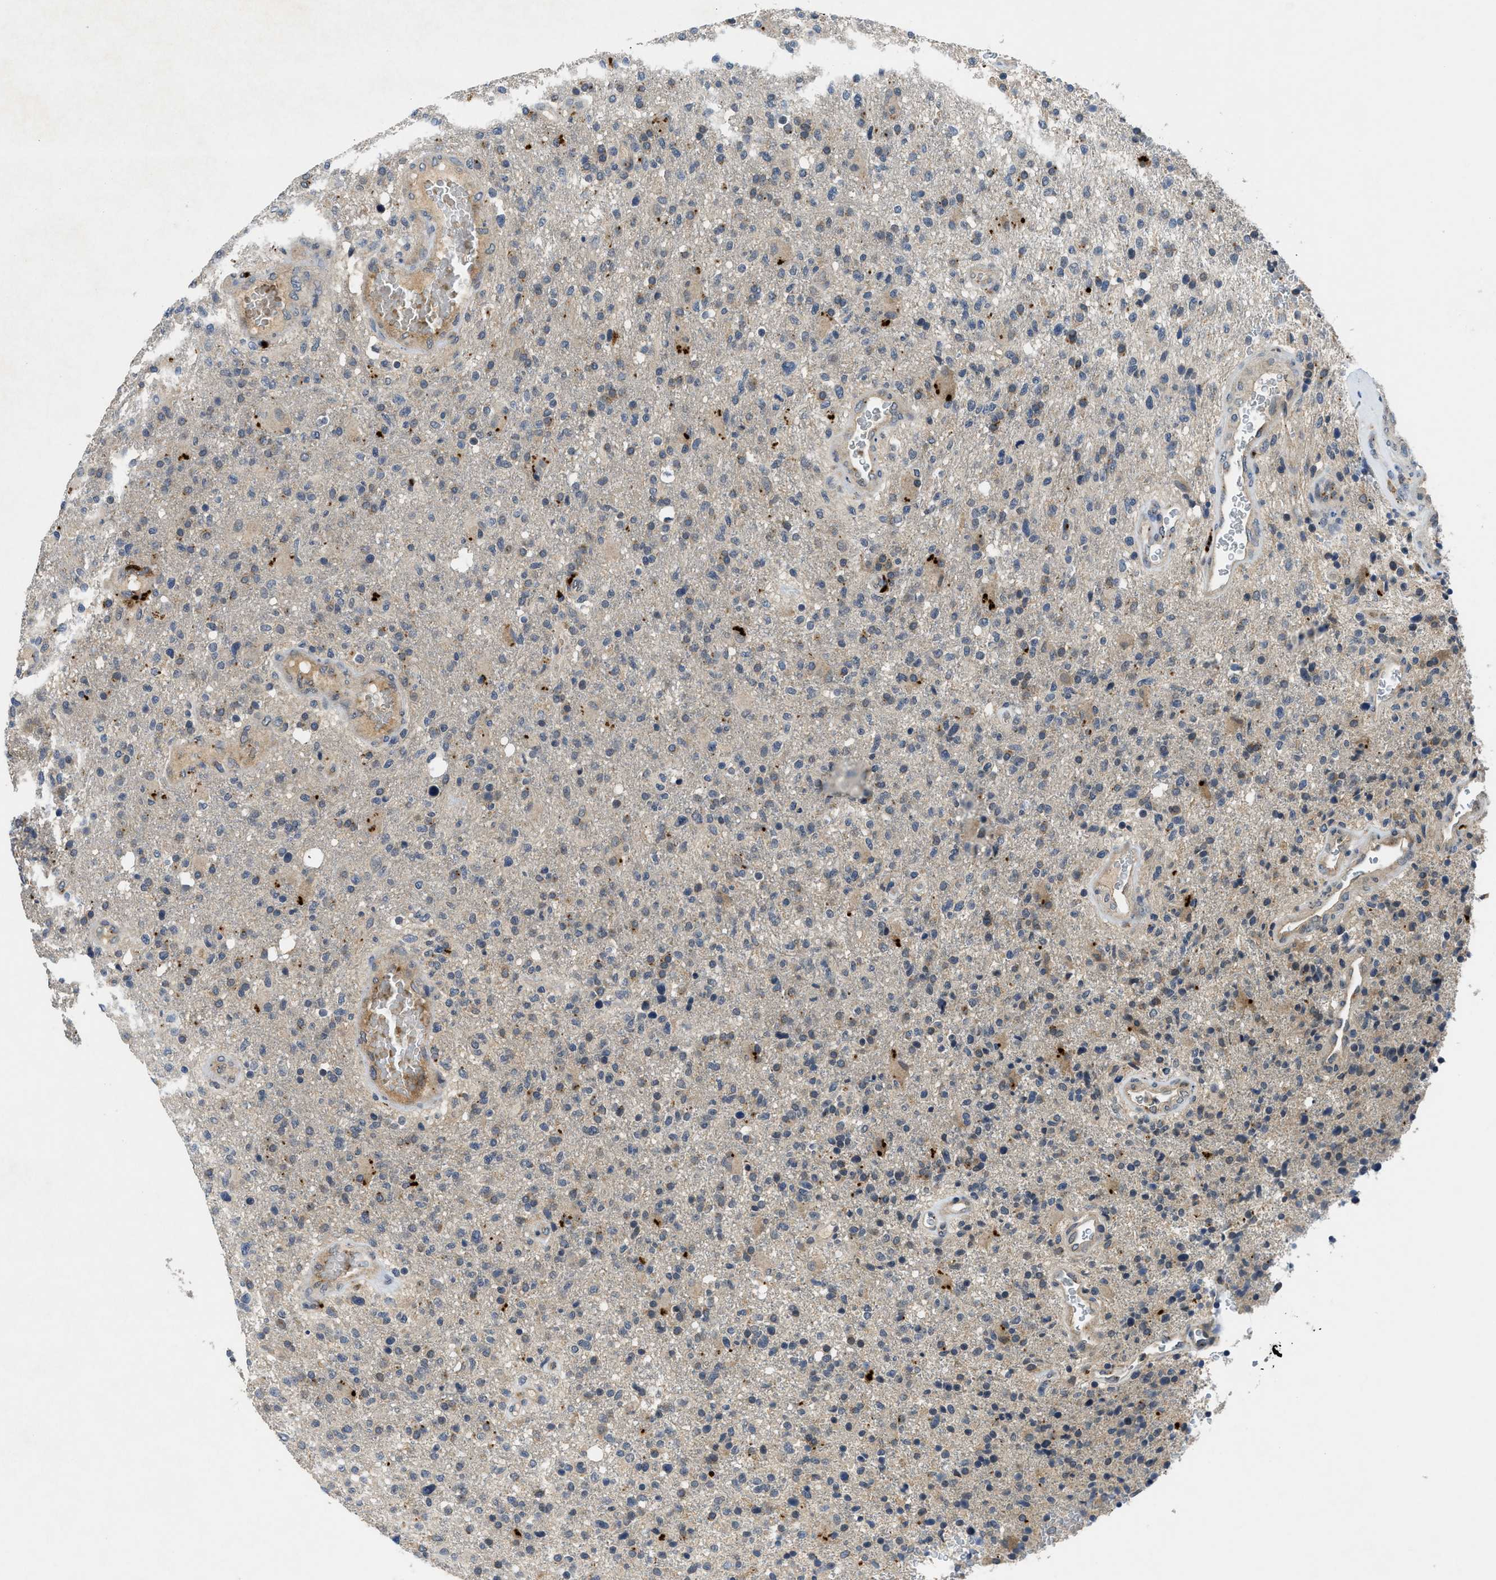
{"staining": {"intensity": "weak", "quantity": "25%-75%", "location": "cytoplasmic/membranous"}, "tissue": "glioma", "cell_type": "Tumor cells", "image_type": "cancer", "snomed": [{"axis": "morphology", "description": "Glioma, malignant, High grade"}, {"axis": "topography", "description": "Brain"}], "caption": "This is an image of immunohistochemistry staining of glioma, which shows weak staining in the cytoplasmic/membranous of tumor cells.", "gene": "PDE7A", "patient": {"sex": "male", "age": 72}}